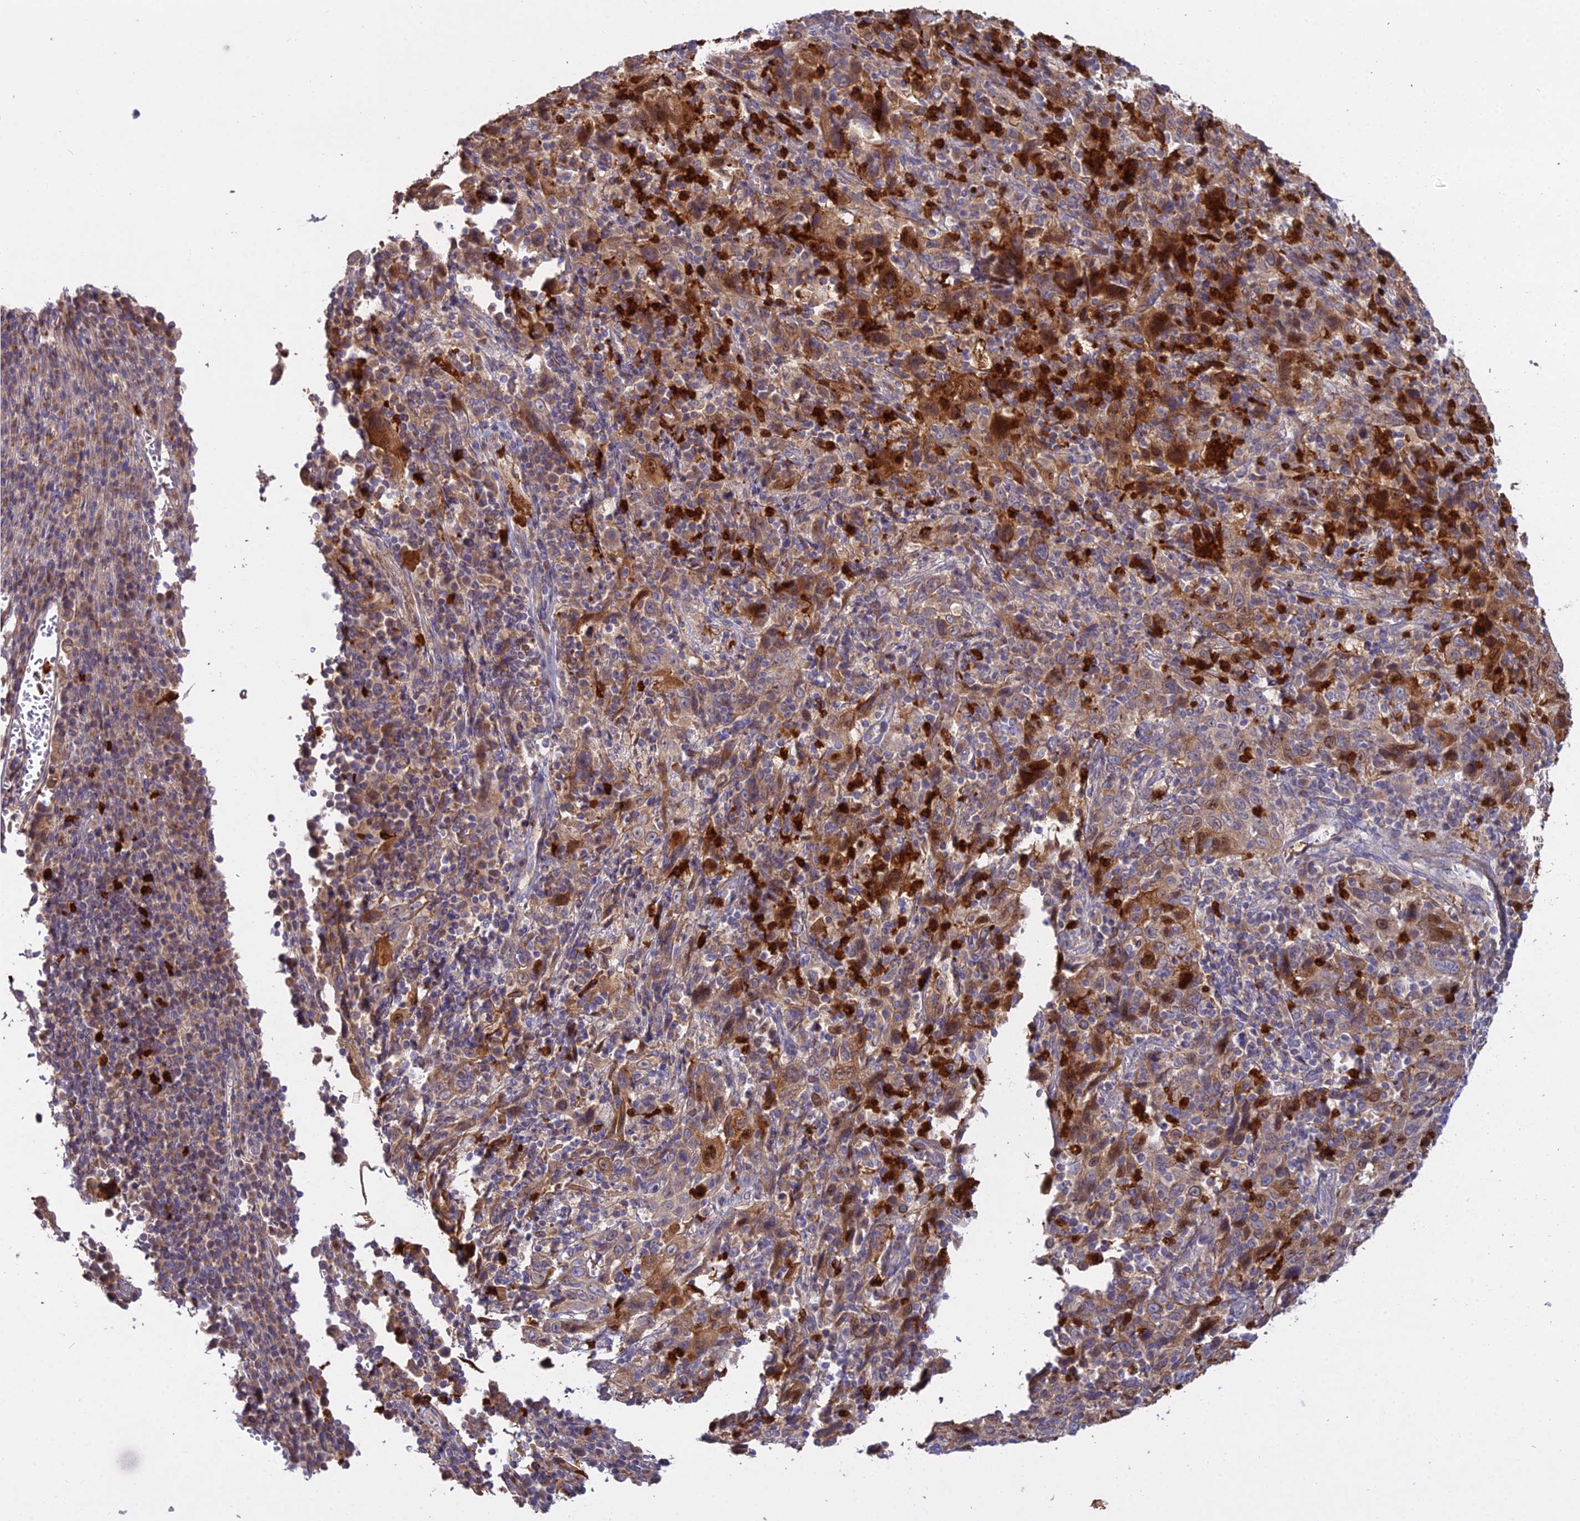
{"staining": {"intensity": "strong", "quantity": "25%-75%", "location": "cytoplasmic/membranous"}, "tissue": "cervical cancer", "cell_type": "Tumor cells", "image_type": "cancer", "snomed": [{"axis": "morphology", "description": "Squamous cell carcinoma, NOS"}, {"axis": "topography", "description": "Cervix"}], "caption": "DAB (3,3'-diaminobenzidine) immunohistochemical staining of cervical cancer (squamous cell carcinoma) reveals strong cytoplasmic/membranous protein staining in about 25%-75% of tumor cells. (Stains: DAB in brown, nuclei in blue, Microscopy: brightfield microscopy at high magnification).", "gene": "EID2", "patient": {"sex": "female", "age": 46}}